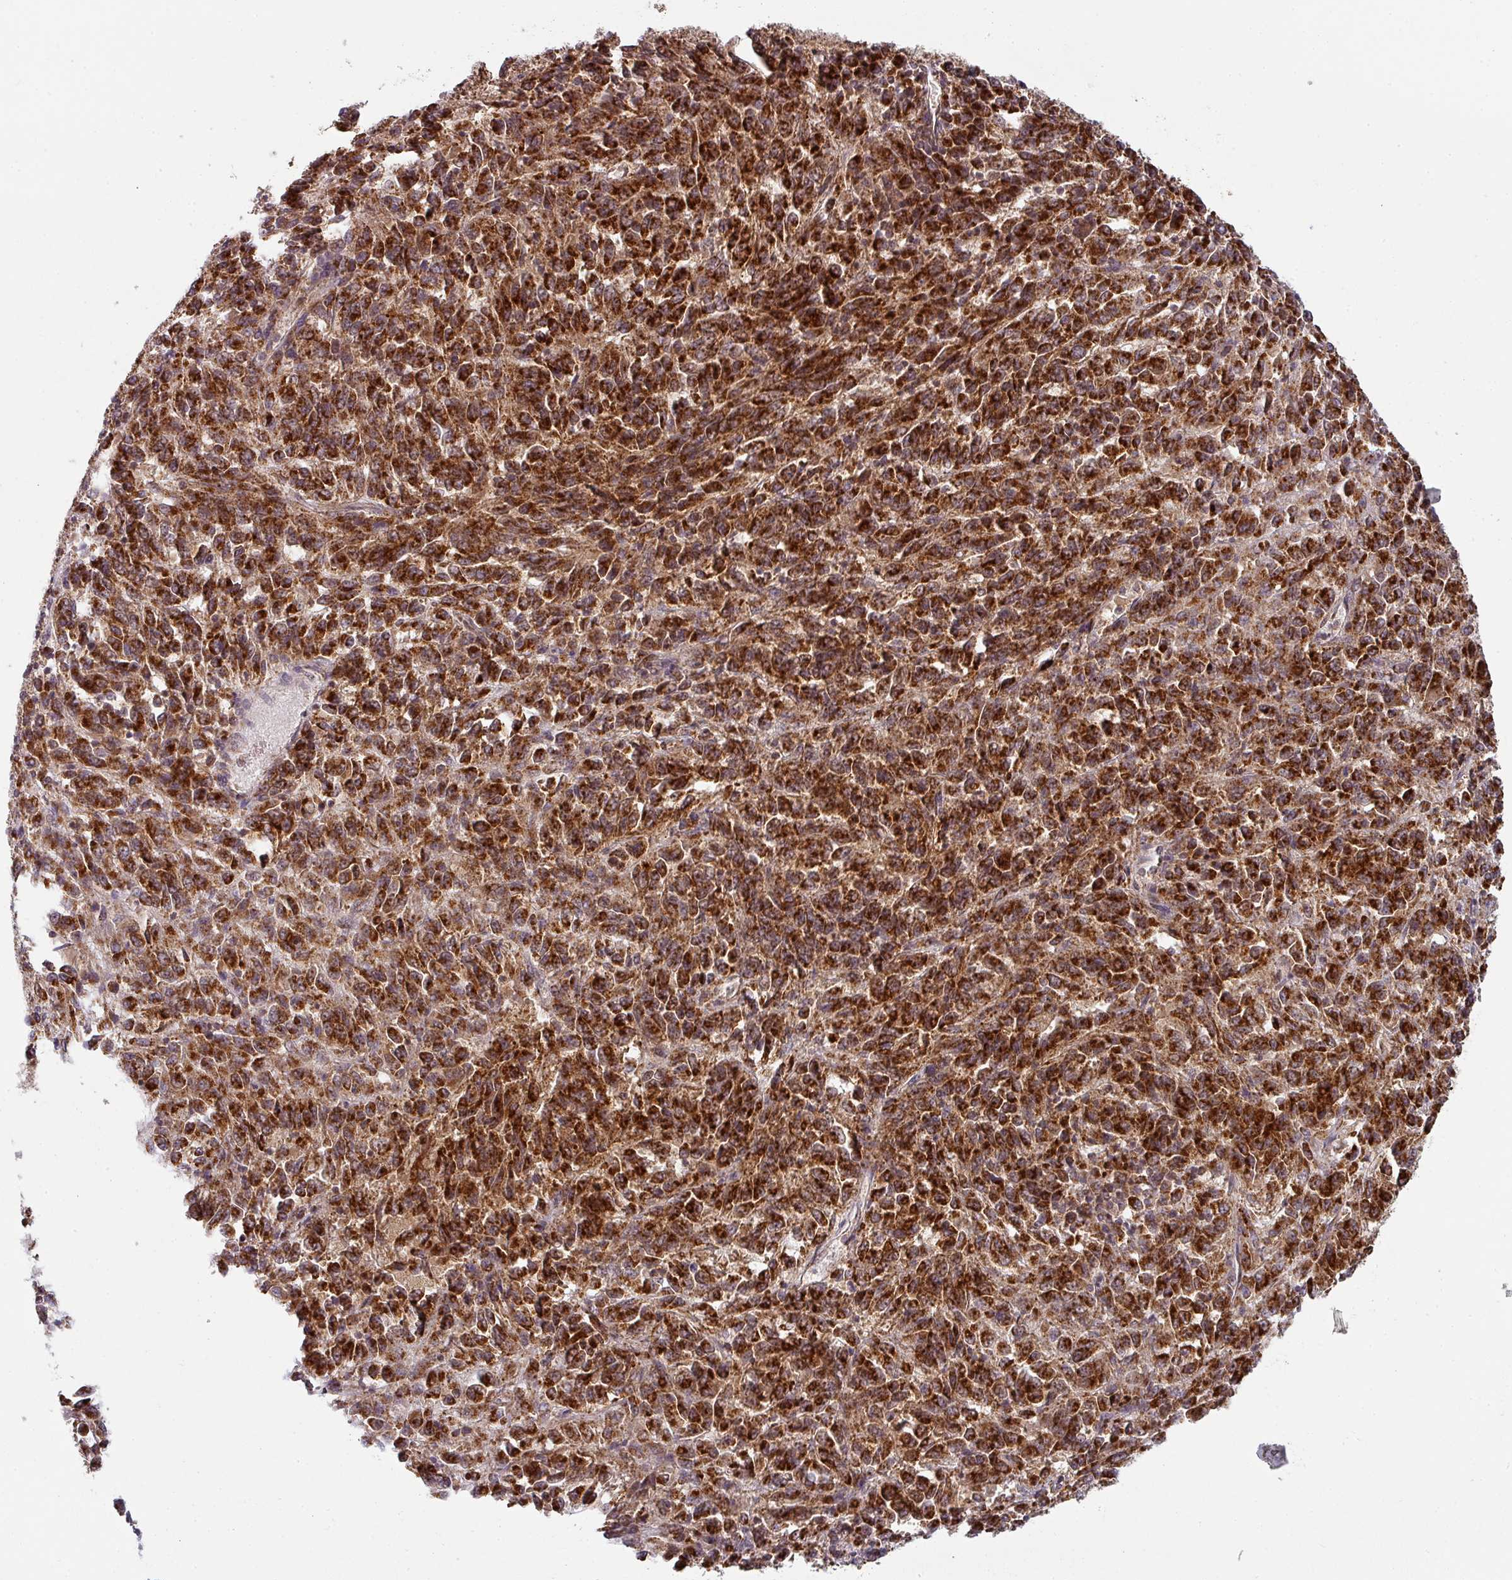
{"staining": {"intensity": "strong", "quantity": ">75%", "location": "cytoplasmic/membranous"}, "tissue": "melanoma", "cell_type": "Tumor cells", "image_type": "cancer", "snomed": [{"axis": "morphology", "description": "Malignant melanoma, Metastatic site"}, {"axis": "topography", "description": "Lung"}], "caption": "Melanoma tissue exhibits strong cytoplasmic/membranous expression in about >75% of tumor cells", "gene": "MRPS16", "patient": {"sex": "male", "age": 64}}